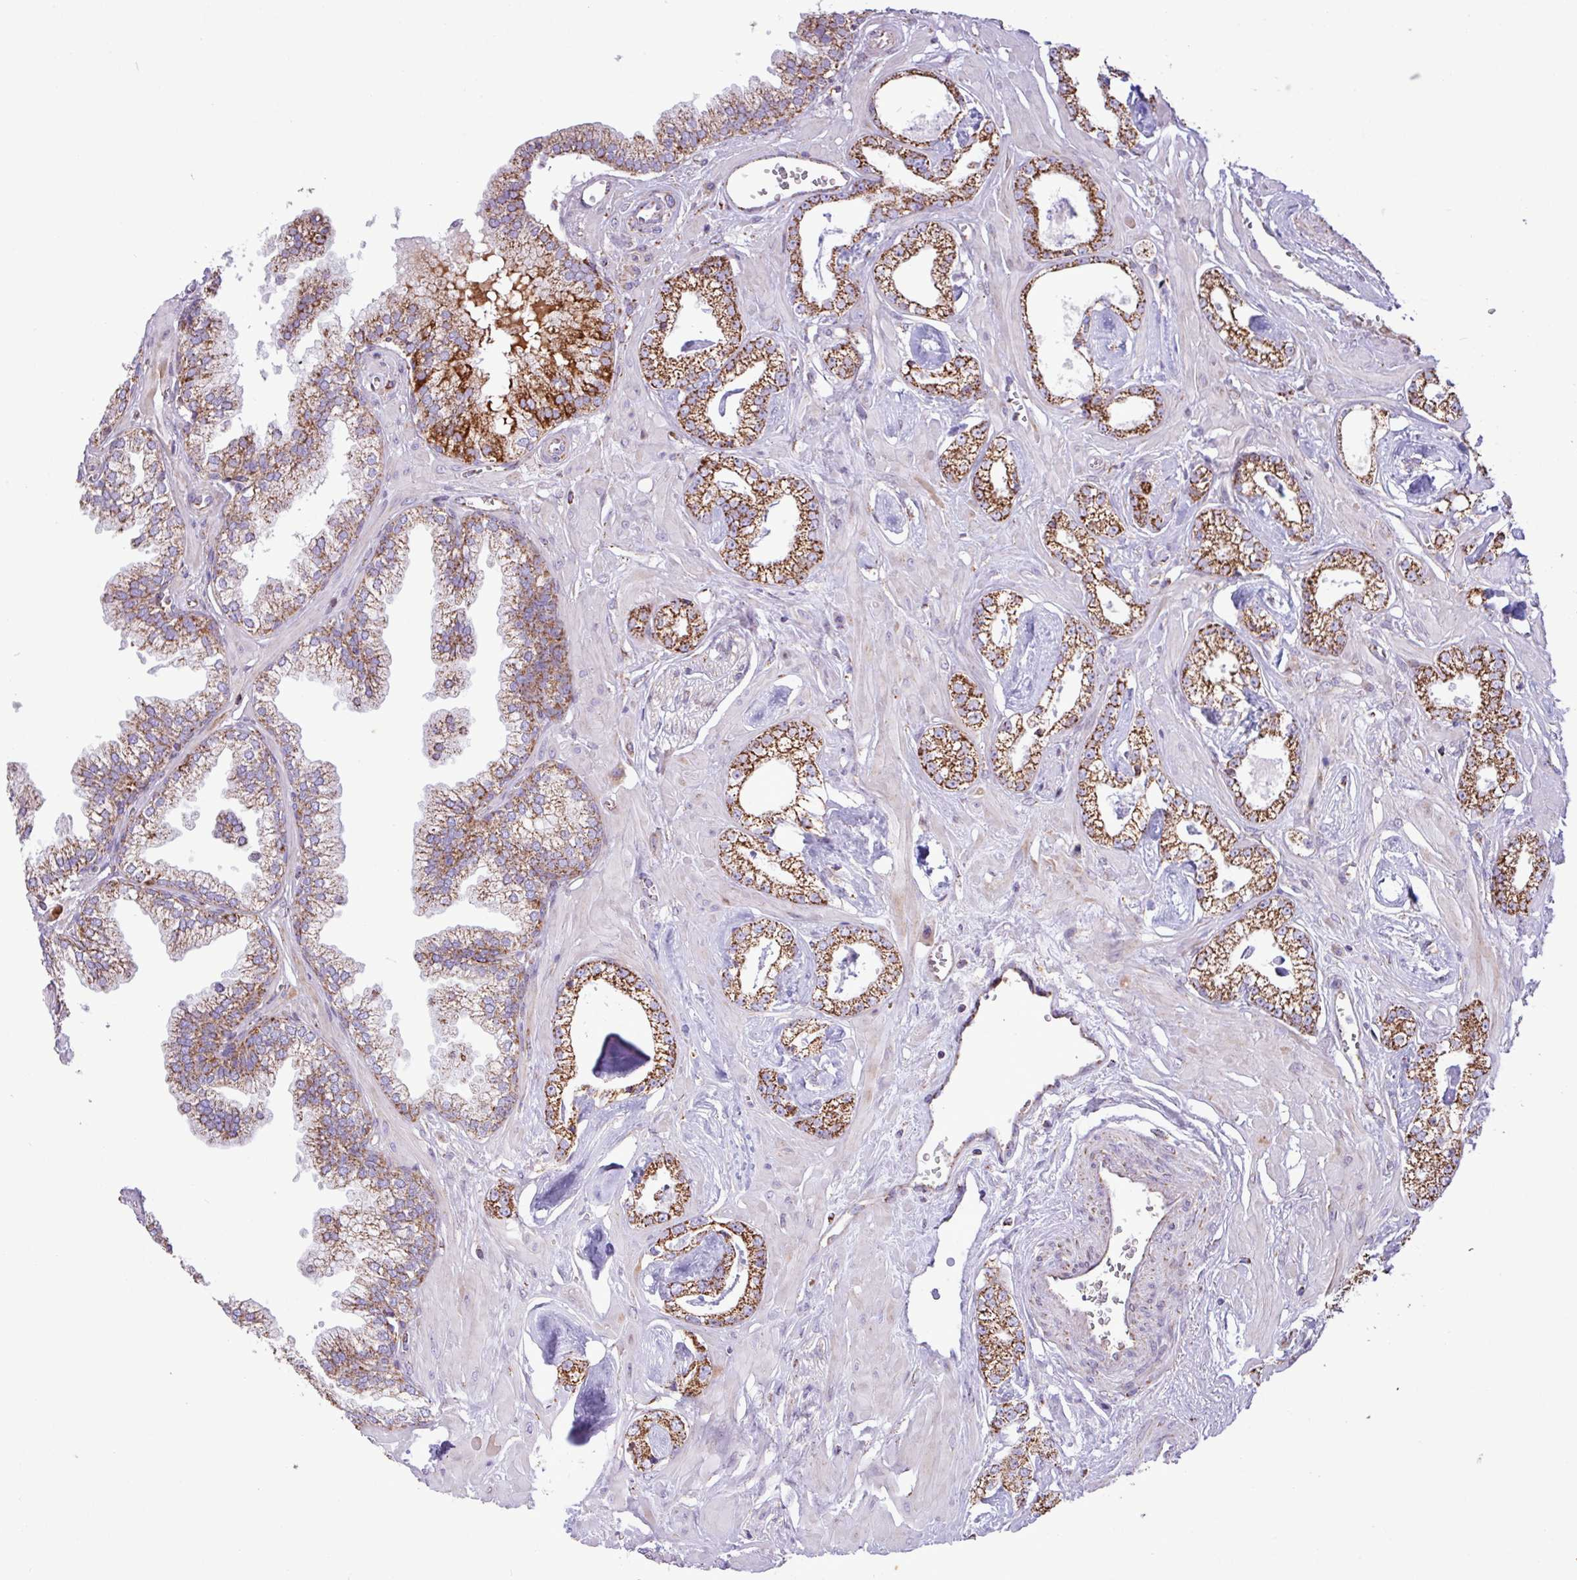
{"staining": {"intensity": "strong", "quantity": "25%-75%", "location": "cytoplasmic/membranous"}, "tissue": "prostate cancer", "cell_type": "Tumor cells", "image_type": "cancer", "snomed": [{"axis": "morphology", "description": "Adenocarcinoma, Low grade"}, {"axis": "topography", "description": "Prostate"}], "caption": "Protein expression analysis of human prostate low-grade adenocarcinoma reveals strong cytoplasmic/membranous expression in about 25%-75% of tumor cells. The protein is shown in brown color, while the nuclei are stained blue.", "gene": "RTL3", "patient": {"sex": "male", "age": 60}}